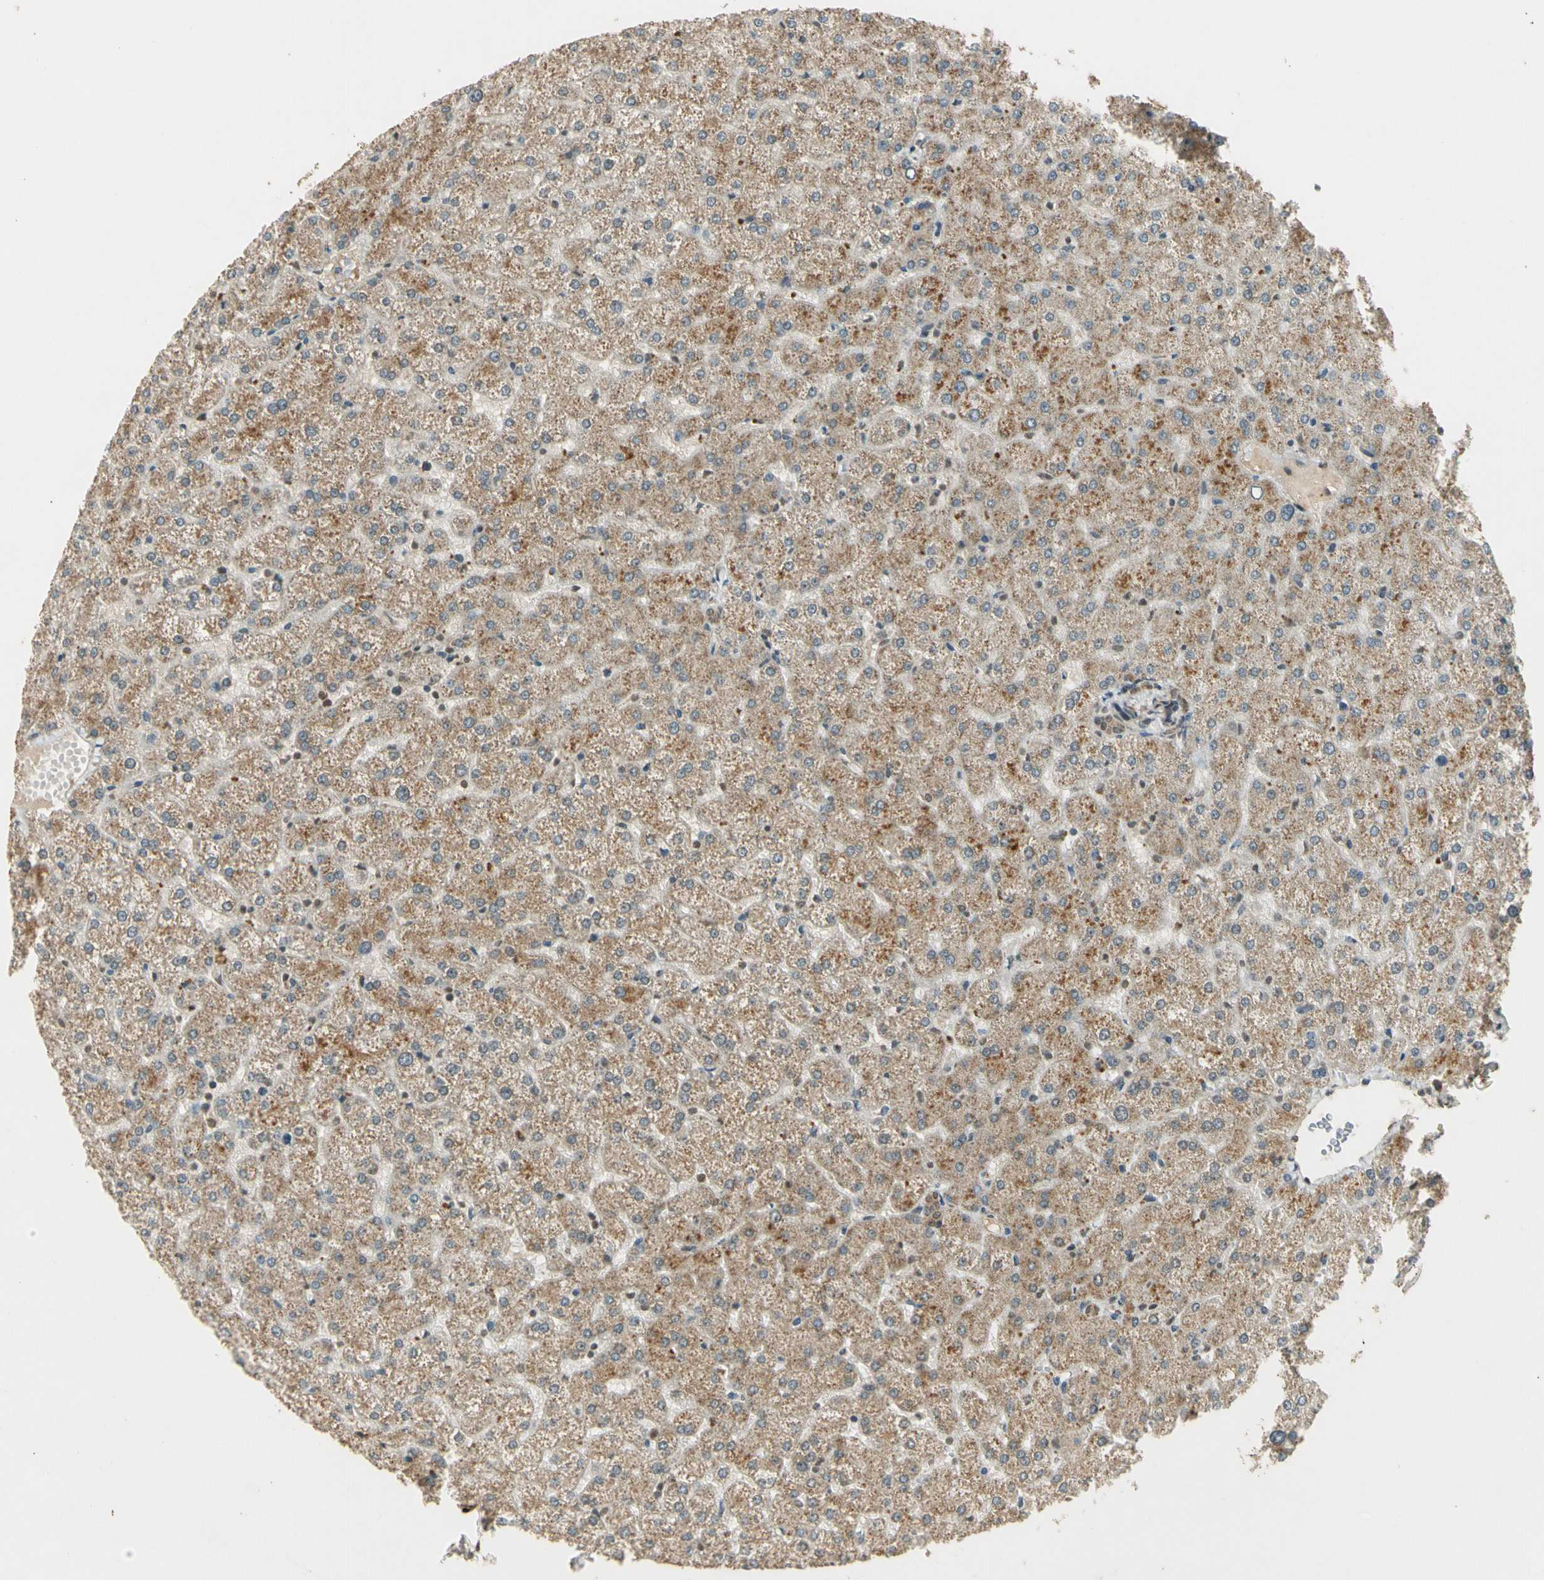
{"staining": {"intensity": "moderate", "quantity": ">75%", "location": "cytoplasmic/membranous"}, "tissue": "liver", "cell_type": "Cholangiocytes", "image_type": "normal", "snomed": [{"axis": "morphology", "description": "Normal tissue, NOS"}, {"axis": "topography", "description": "Liver"}], "caption": "Moderate cytoplasmic/membranous expression for a protein is present in approximately >75% of cholangiocytes of normal liver using immunohistochemistry (IHC).", "gene": "ZNF135", "patient": {"sex": "female", "age": 32}}